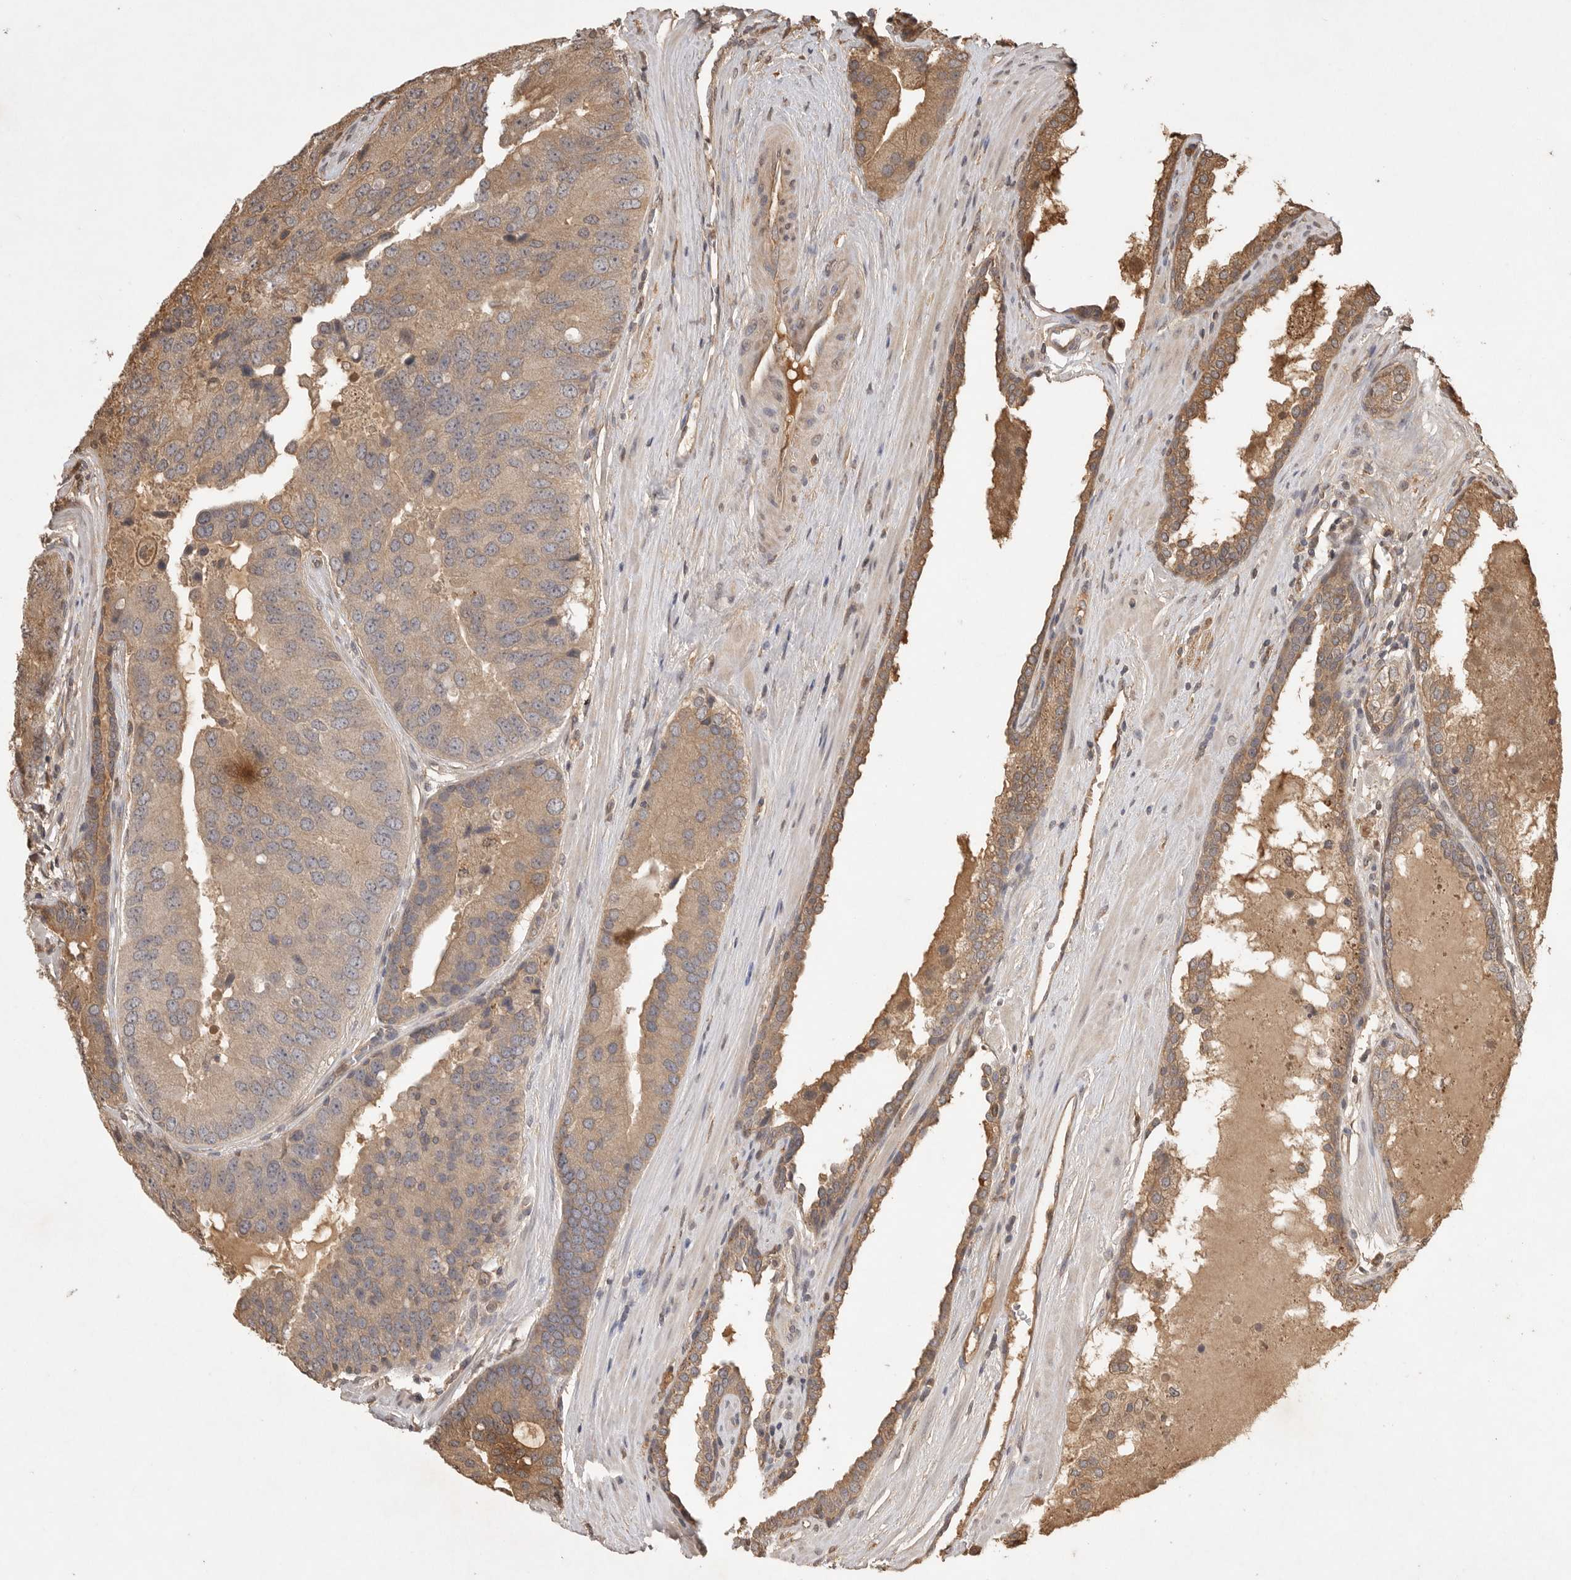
{"staining": {"intensity": "moderate", "quantity": ">75%", "location": "cytoplasmic/membranous"}, "tissue": "prostate cancer", "cell_type": "Tumor cells", "image_type": "cancer", "snomed": [{"axis": "morphology", "description": "Adenocarcinoma, High grade"}, {"axis": "topography", "description": "Prostate"}], "caption": "A medium amount of moderate cytoplasmic/membranous positivity is present in approximately >75% of tumor cells in prostate cancer (adenocarcinoma (high-grade)) tissue.", "gene": "PRMT3", "patient": {"sex": "male", "age": 70}}